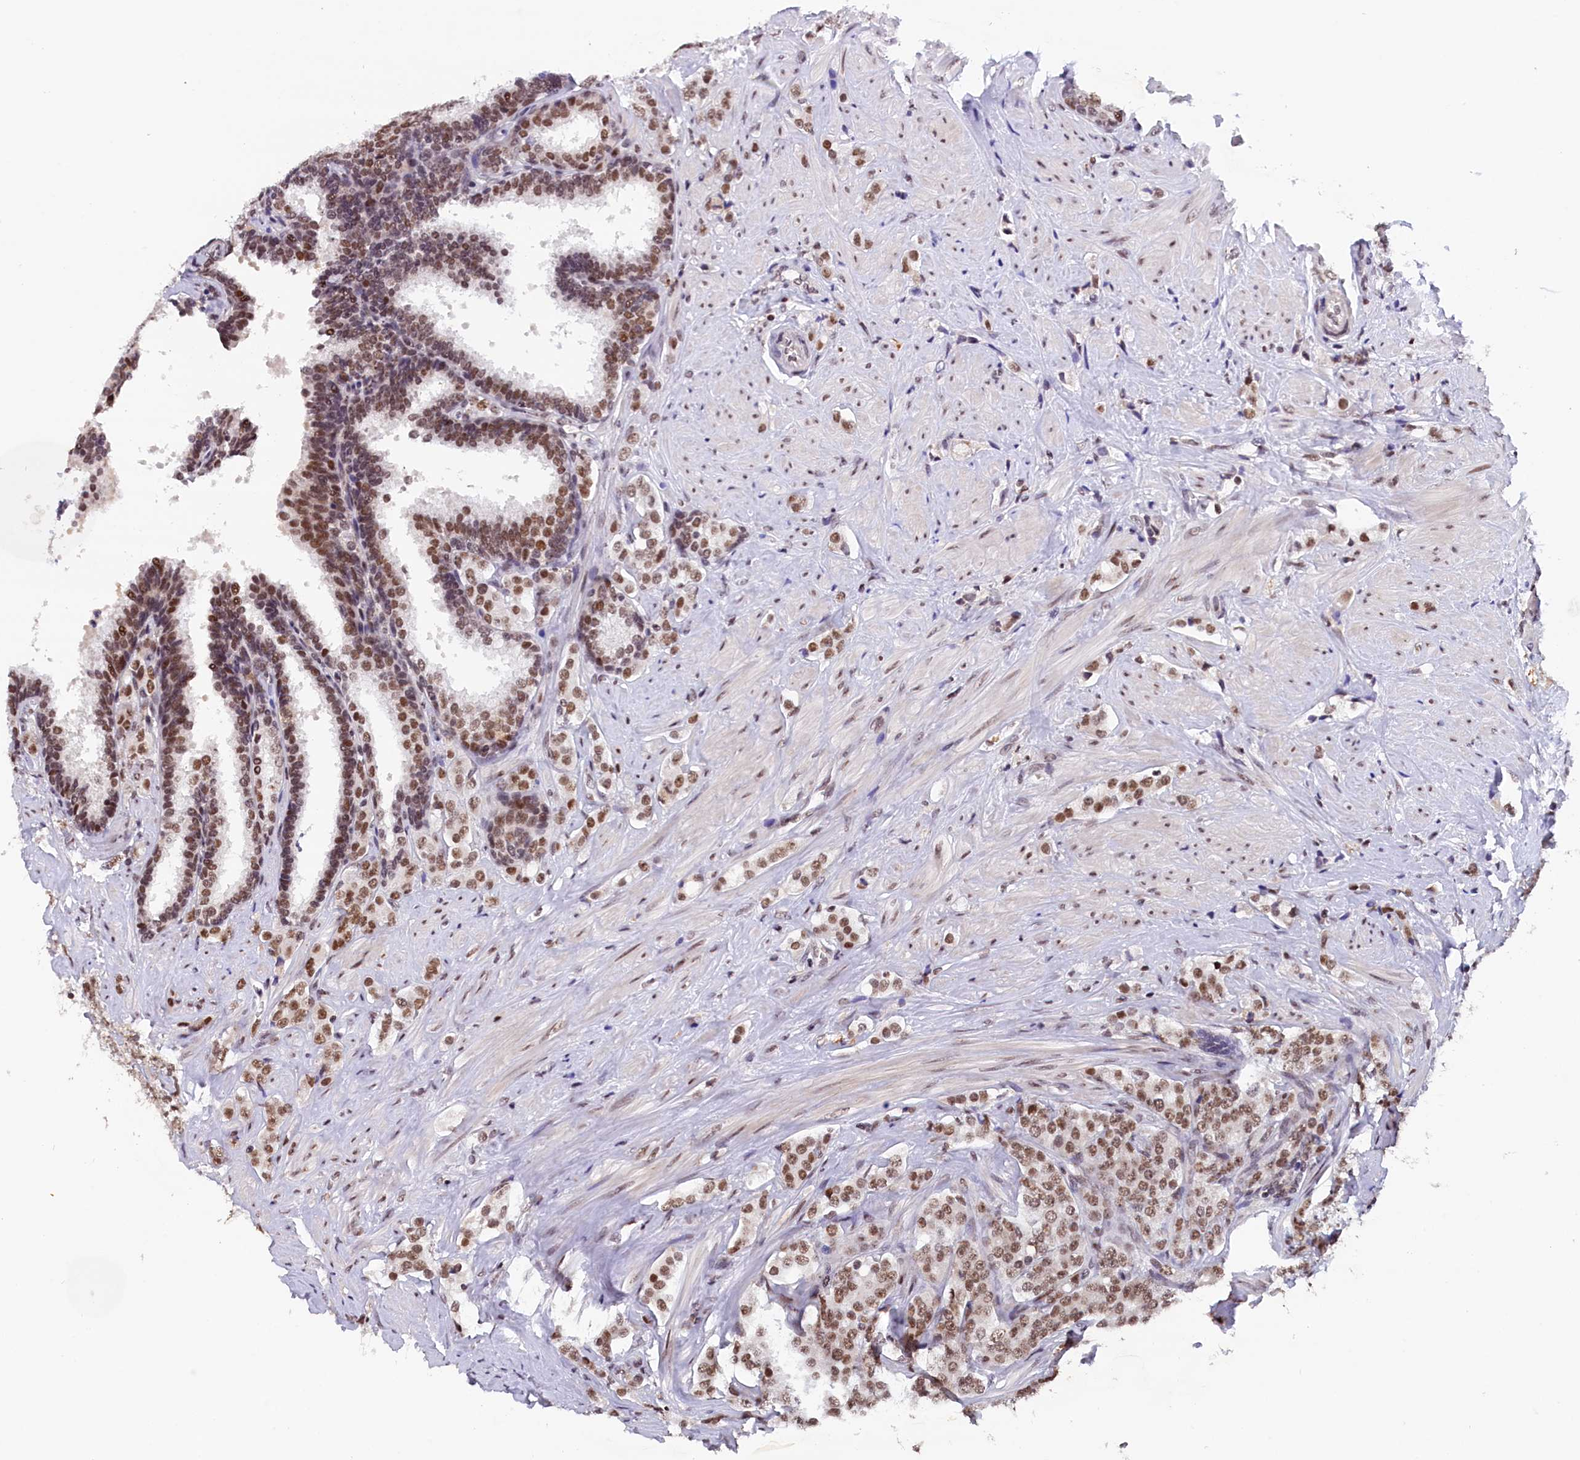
{"staining": {"intensity": "moderate", "quantity": ">75%", "location": "nuclear"}, "tissue": "prostate cancer", "cell_type": "Tumor cells", "image_type": "cancer", "snomed": [{"axis": "morphology", "description": "Adenocarcinoma, High grade"}, {"axis": "topography", "description": "Prostate"}], "caption": "Protein expression by immunohistochemistry (IHC) shows moderate nuclear positivity in approximately >75% of tumor cells in prostate high-grade adenocarcinoma.", "gene": "CDYL2", "patient": {"sex": "male", "age": 62}}